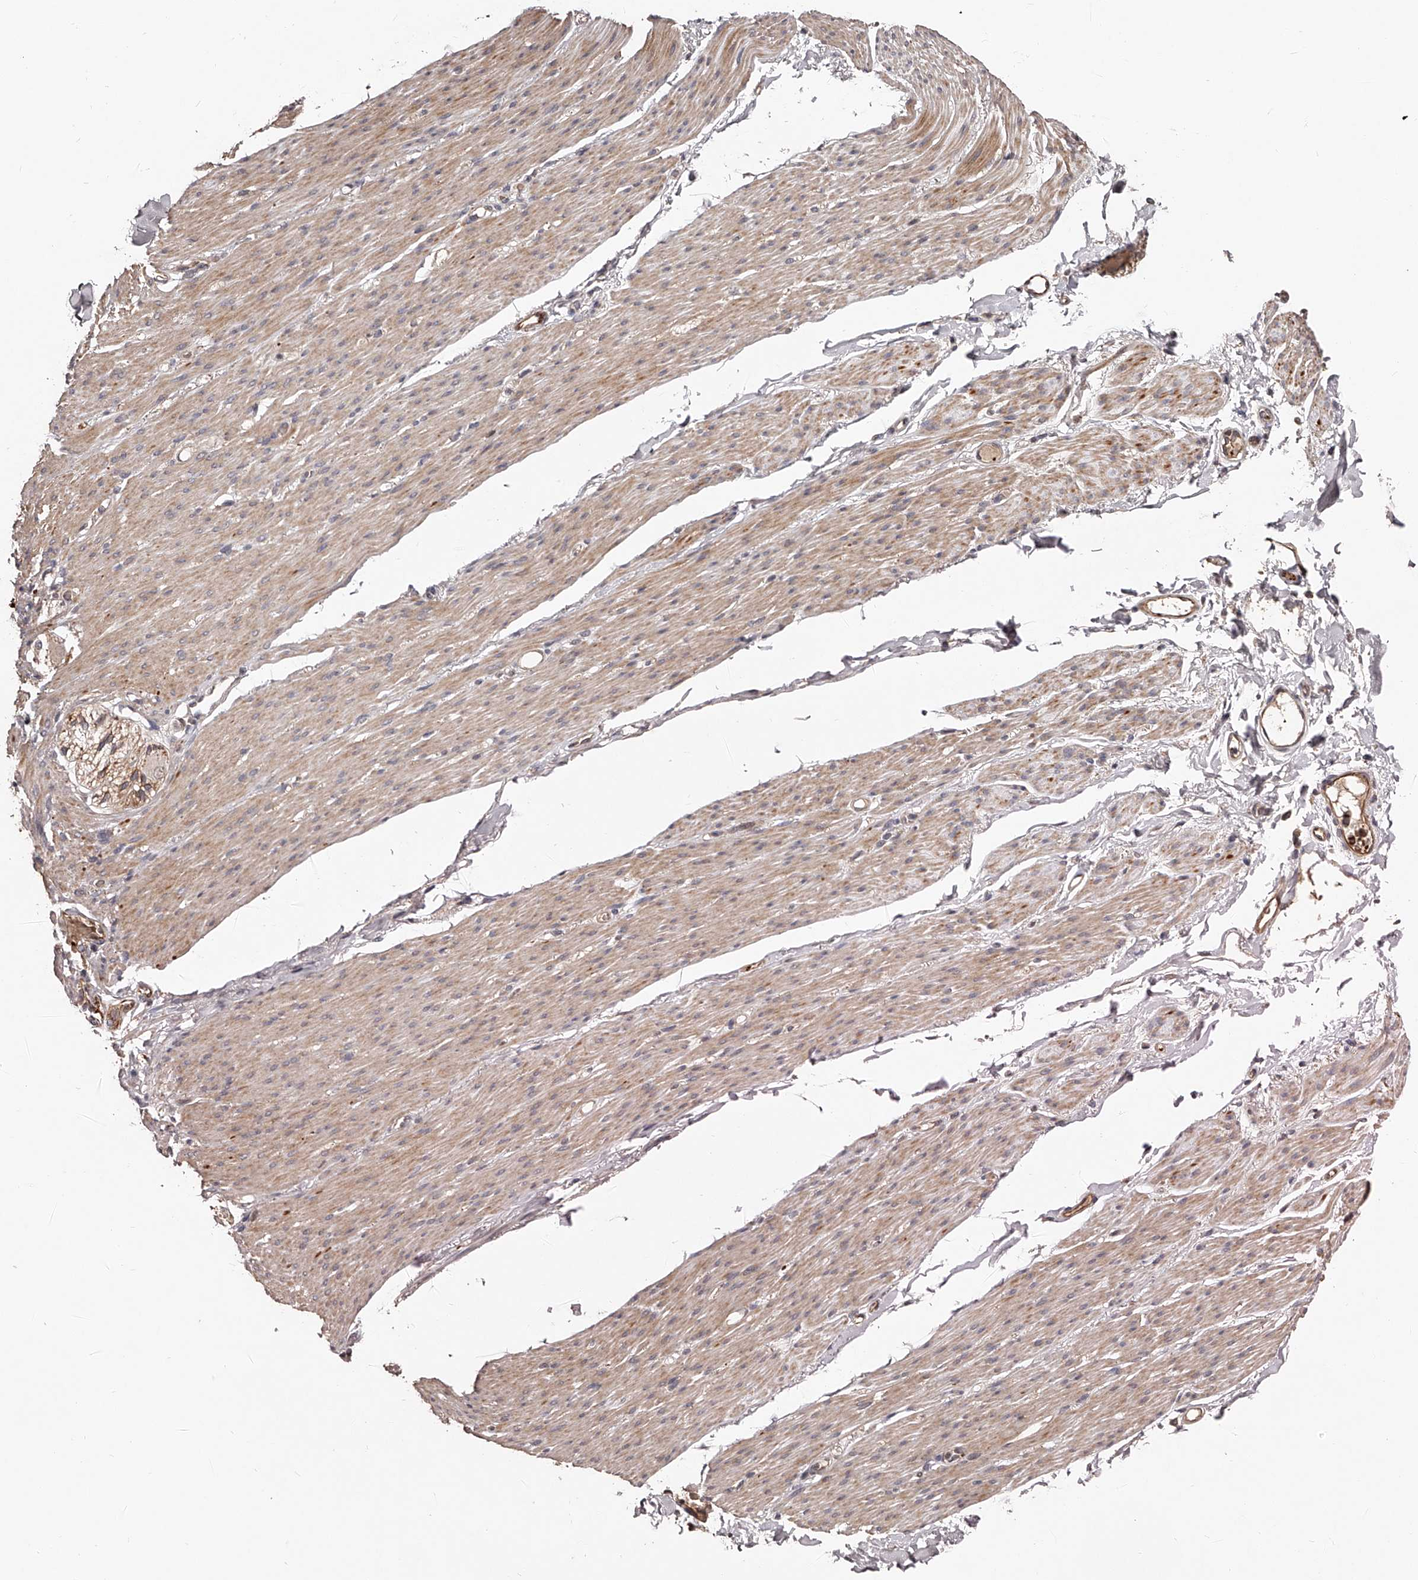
{"staining": {"intensity": "moderate", "quantity": ">75%", "location": "cytoplasmic/membranous"}, "tissue": "smooth muscle", "cell_type": "Smooth muscle cells", "image_type": "normal", "snomed": [{"axis": "morphology", "description": "Normal tissue, NOS"}, {"axis": "topography", "description": "Colon"}, {"axis": "topography", "description": "Peripheral nerve tissue"}], "caption": "Immunohistochemistry (DAB (3,3'-diaminobenzidine)) staining of unremarkable human smooth muscle exhibits moderate cytoplasmic/membranous protein staining in about >75% of smooth muscle cells. (brown staining indicates protein expression, while blue staining denotes nuclei).", "gene": "URGCP", "patient": {"sex": "female", "age": 61}}